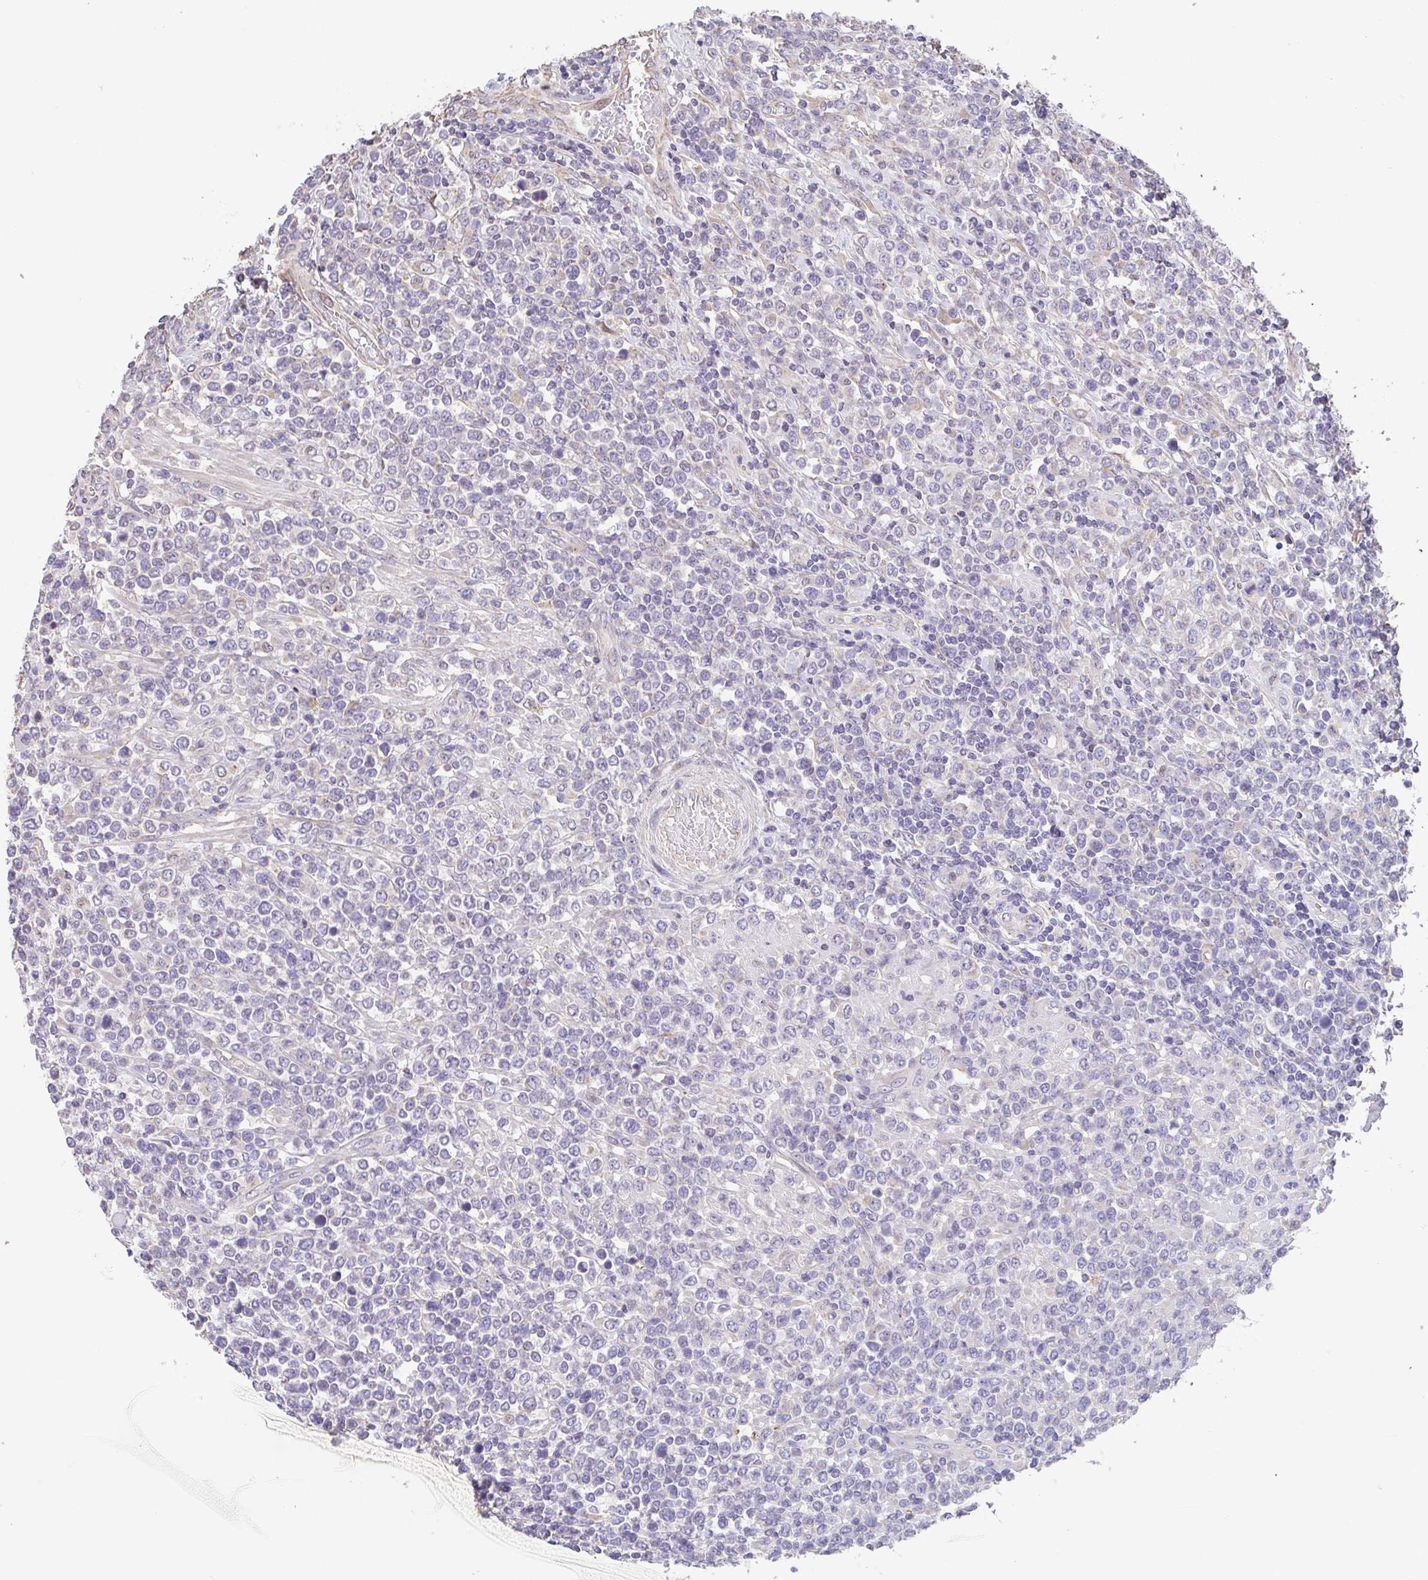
{"staining": {"intensity": "negative", "quantity": "none", "location": "none"}, "tissue": "lymphoma", "cell_type": "Tumor cells", "image_type": "cancer", "snomed": [{"axis": "morphology", "description": "Malignant lymphoma, non-Hodgkin's type, High grade"}, {"axis": "topography", "description": "Soft tissue"}], "caption": "DAB immunohistochemical staining of malignant lymphoma, non-Hodgkin's type (high-grade) displays no significant staining in tumor cells. (Stains: DAB immunohistochemistry with hematoxylin counter stain, Microscopy: brightfield microscopy at high magnification).", "gene": "RUNDC3B", "patient": {"sex": "female", "age": 56}}